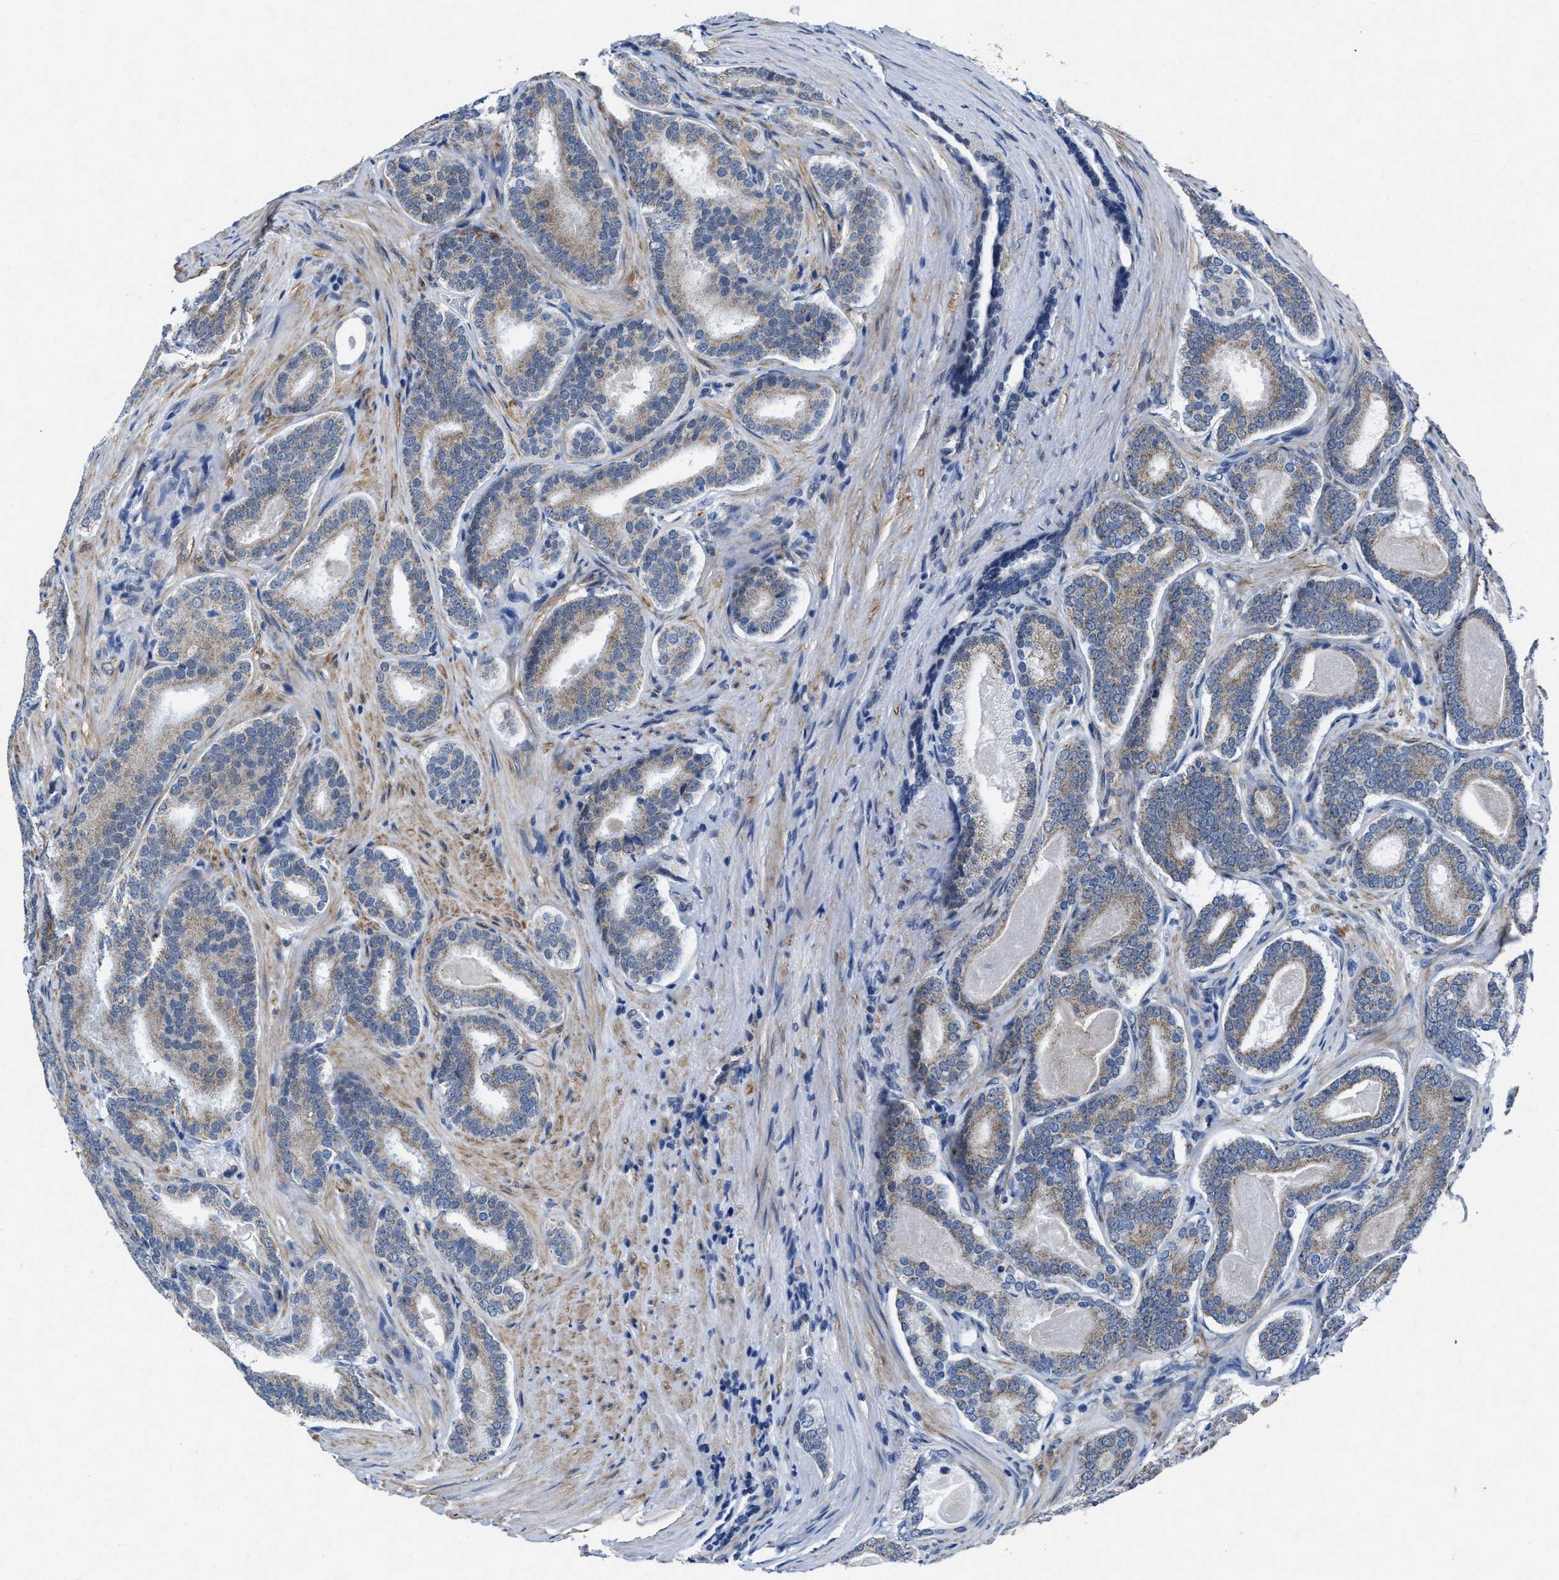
{"staining": {"intensity": "weak", "quantity": ">75%", "location": "cytoplasmic/membranous"}, "tissue": "prostate cancer", "cell_type": "Tumor cells", "image_type": "cancer", "snomed": [{"axis": "morphology", "description": "Adenocarcinoma, High grade"}, {"axis": "topography", "description": "Prostate"}], "caption": "An immunohistochemistry image of tumor tissue is shown. Protein staining in brown shows weak cytoplasmic/membranous positivity in prostate cancer (high-grade adenocarcinoma) within tumor cells. The protein is shown in brown color, while the nuclei are stained blue.", "gene": "ID3", "patient": {"sex": "male", "age": 60}}